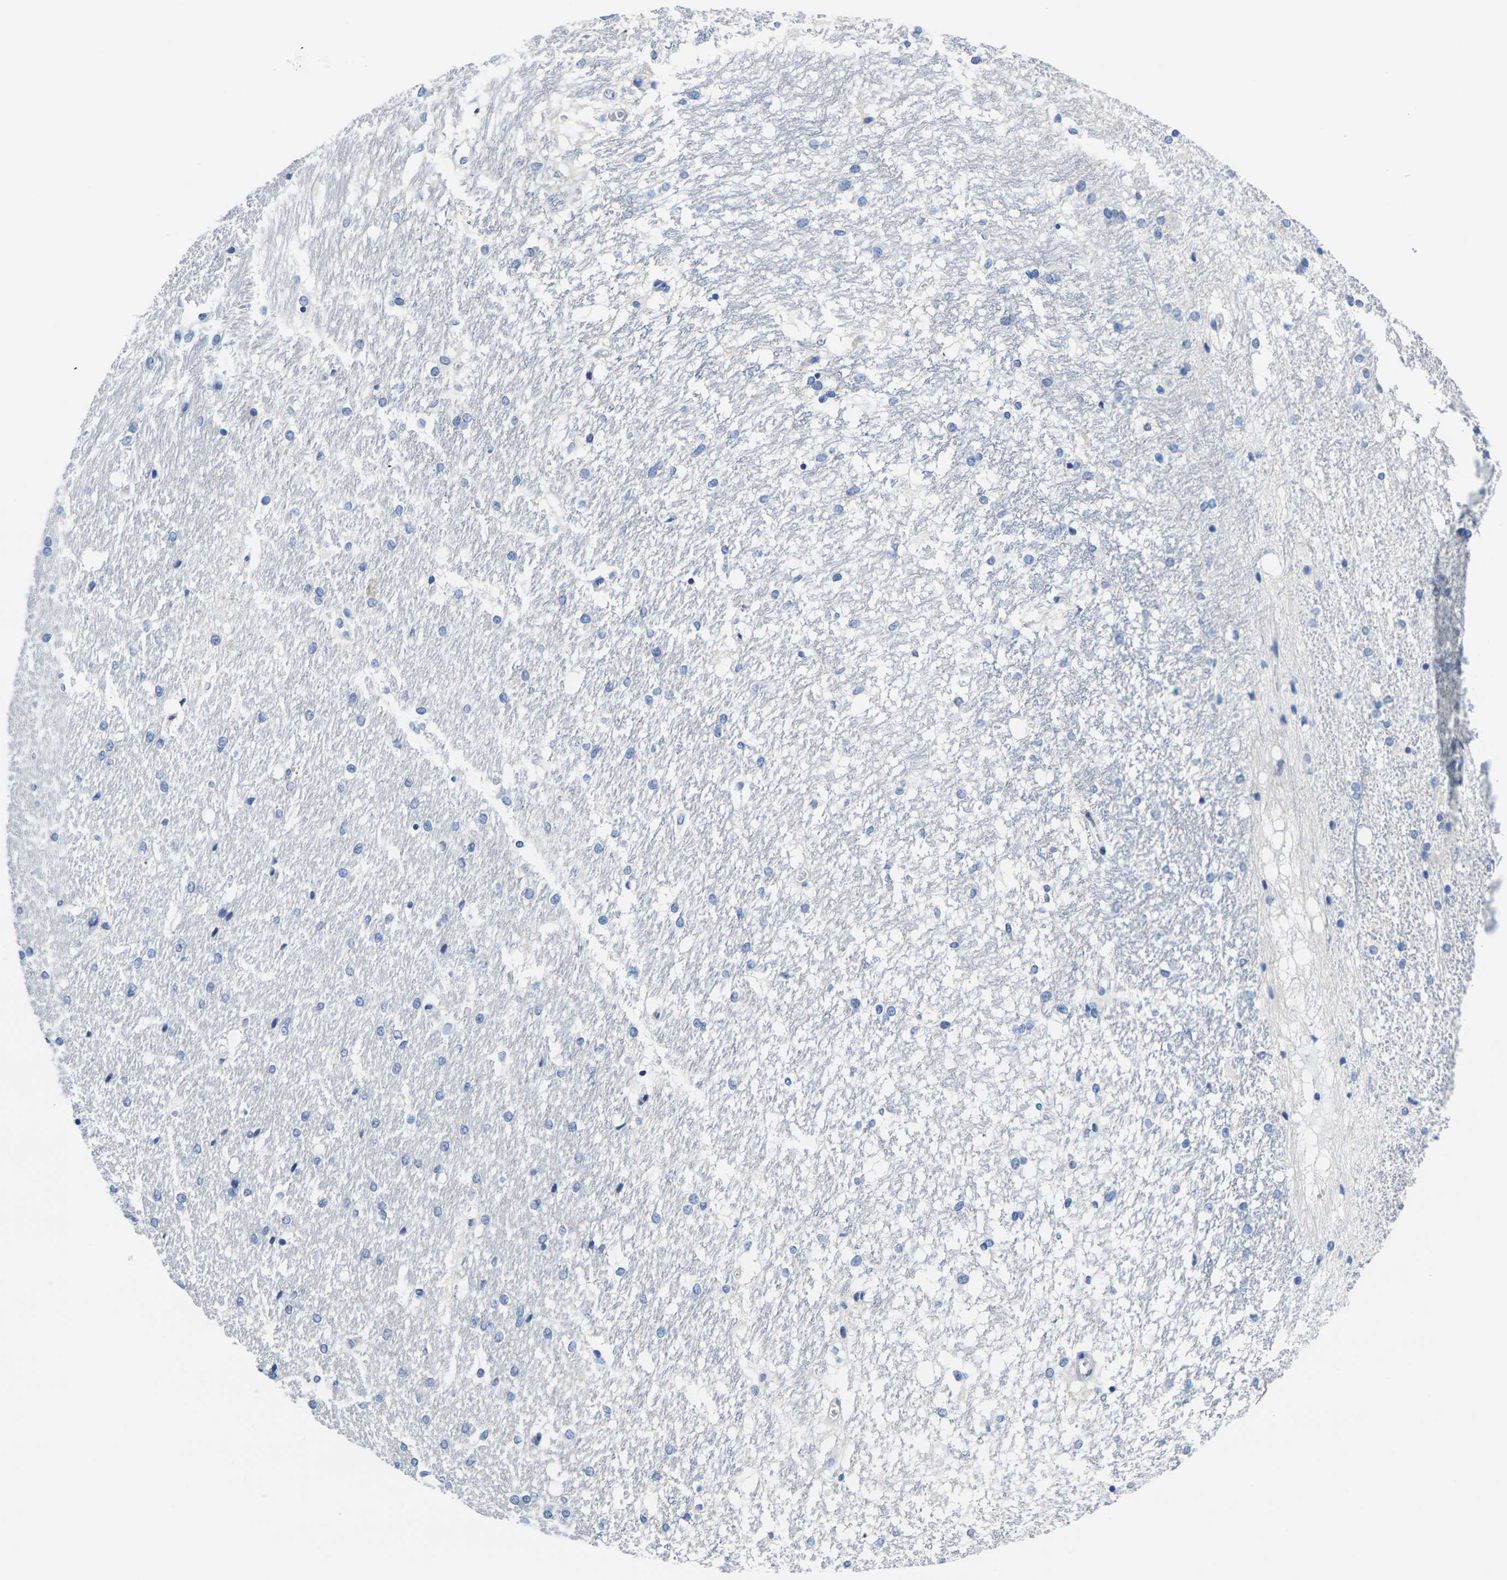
{"staining": {"intensity": "negative", "quantity": "none", "location": "none"}, "tissue": "hippocampus", "cell_type": "Glial cells", "image_type": "normal", "snomed": [{"axis": "morphology", "description": "Normal tissue, NOS"}, {"axis": "topography", "description": "Hippocampus"}], "caption": "The image exhibits no significant positivity in glial cells of hippocampus. (Brightfield microscopy of DAB (3,3'-diaminobenzidine) immunohistochemistry (IHC) at high magnification).", "gene": "CRK", "patient": {"sex": "female", "age": 19}}